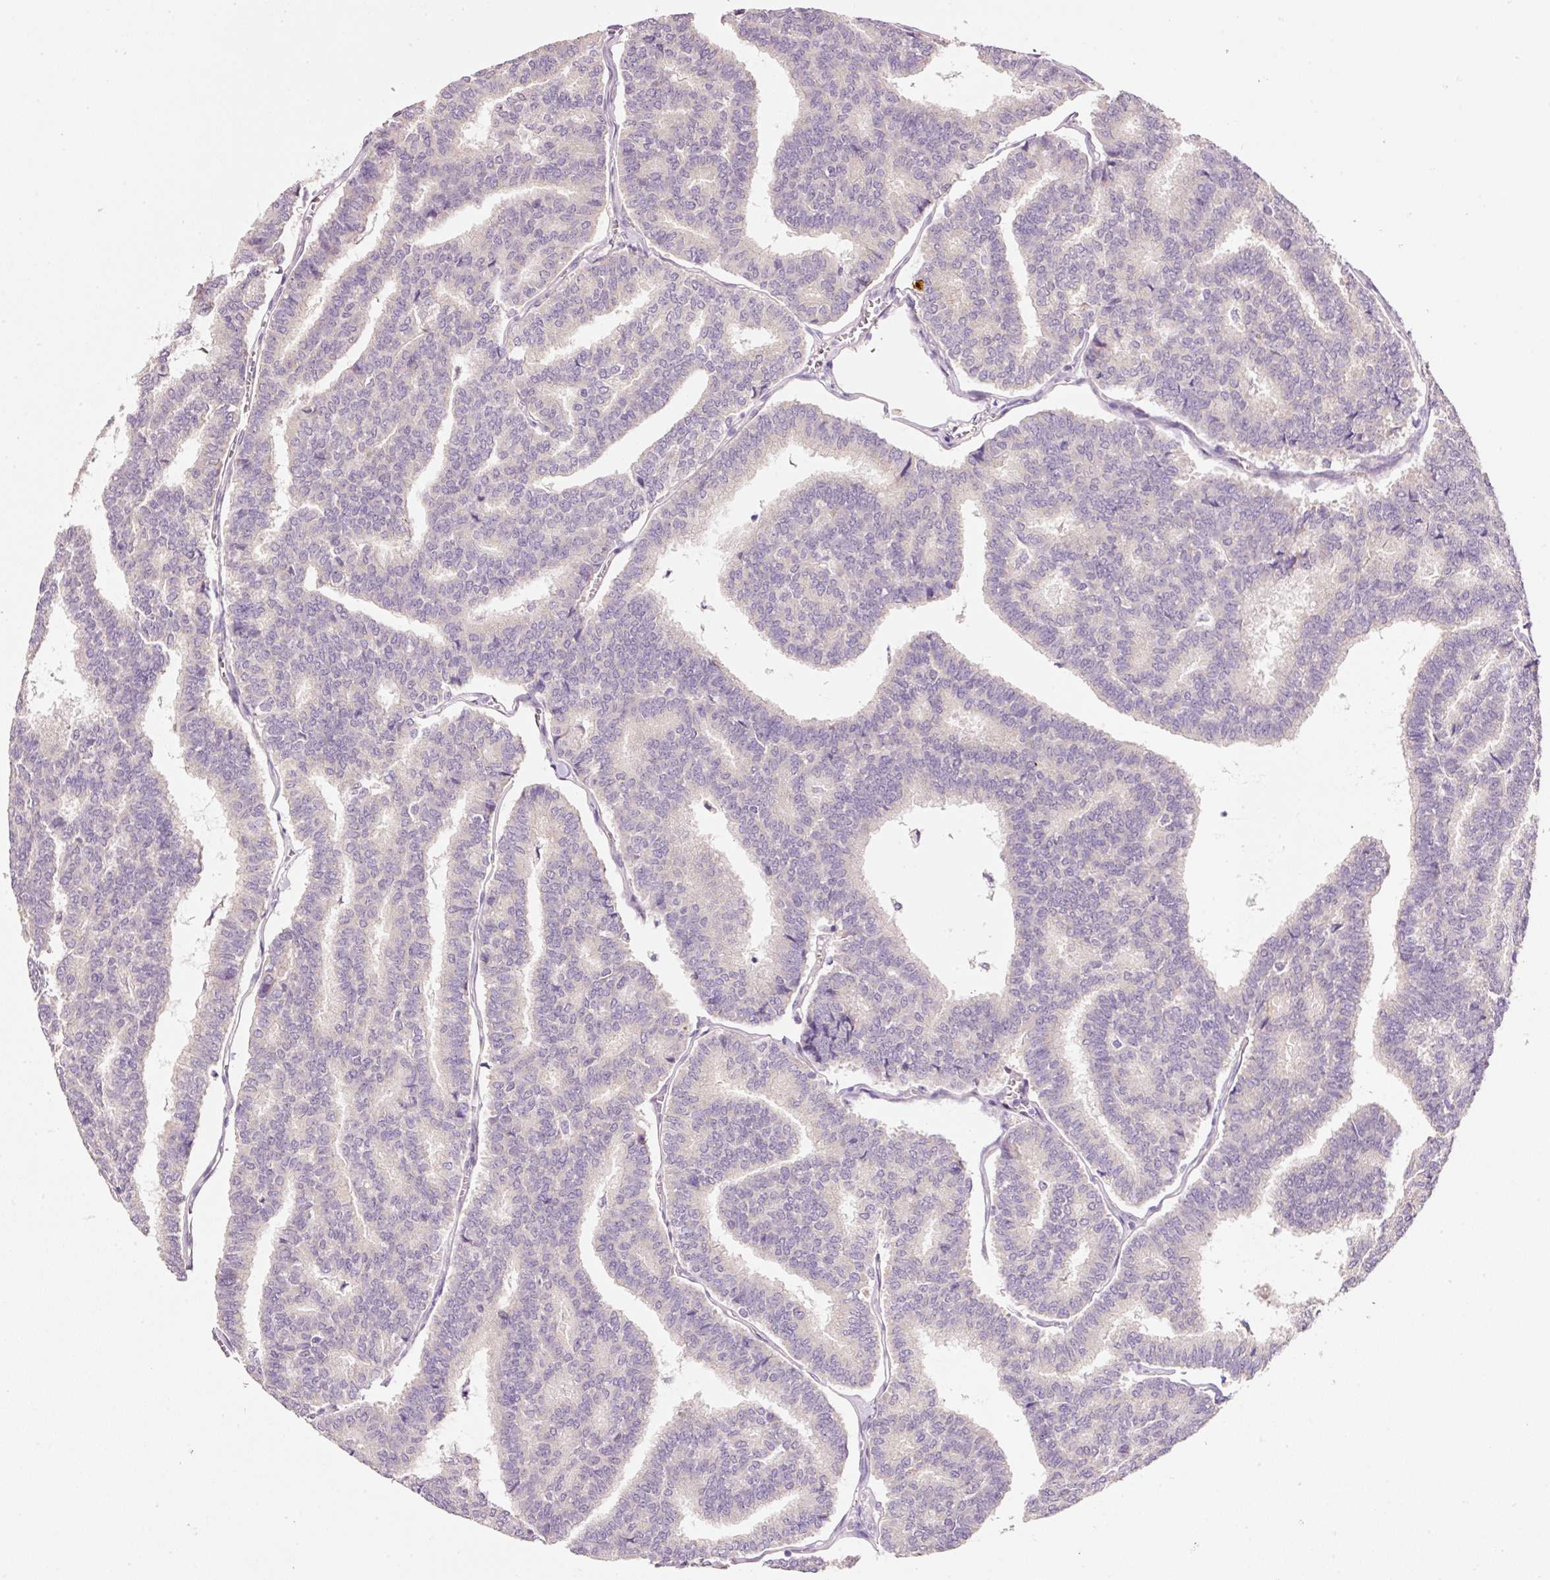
{"staining": {"intensity": "negative", "quantity": "none", "location": "none"}, "tissue": "thyroid cancer", "cell_type": "Tumor cells", "image_type": "cancer", "snomed": [{"axis": "morphology", "description": "Papillary adenocarcinoma, NOS"}, {"axis": "topography", "description": "Thyroid gland"}], "caption": "Immunohistochemistry histopathology image of thyroid cancer stained for a protein (brown), which demonstrates no expression in tumor cells. Brightfield microscopy of immunohistochemistry (IHC) stained with DAB (3,3'-diaminobenzidine) (brown) and hematoxylin (blue), captured at high magnification.", "gene": "TENT5C", "patient": {"sex": "female", "age": 35}}